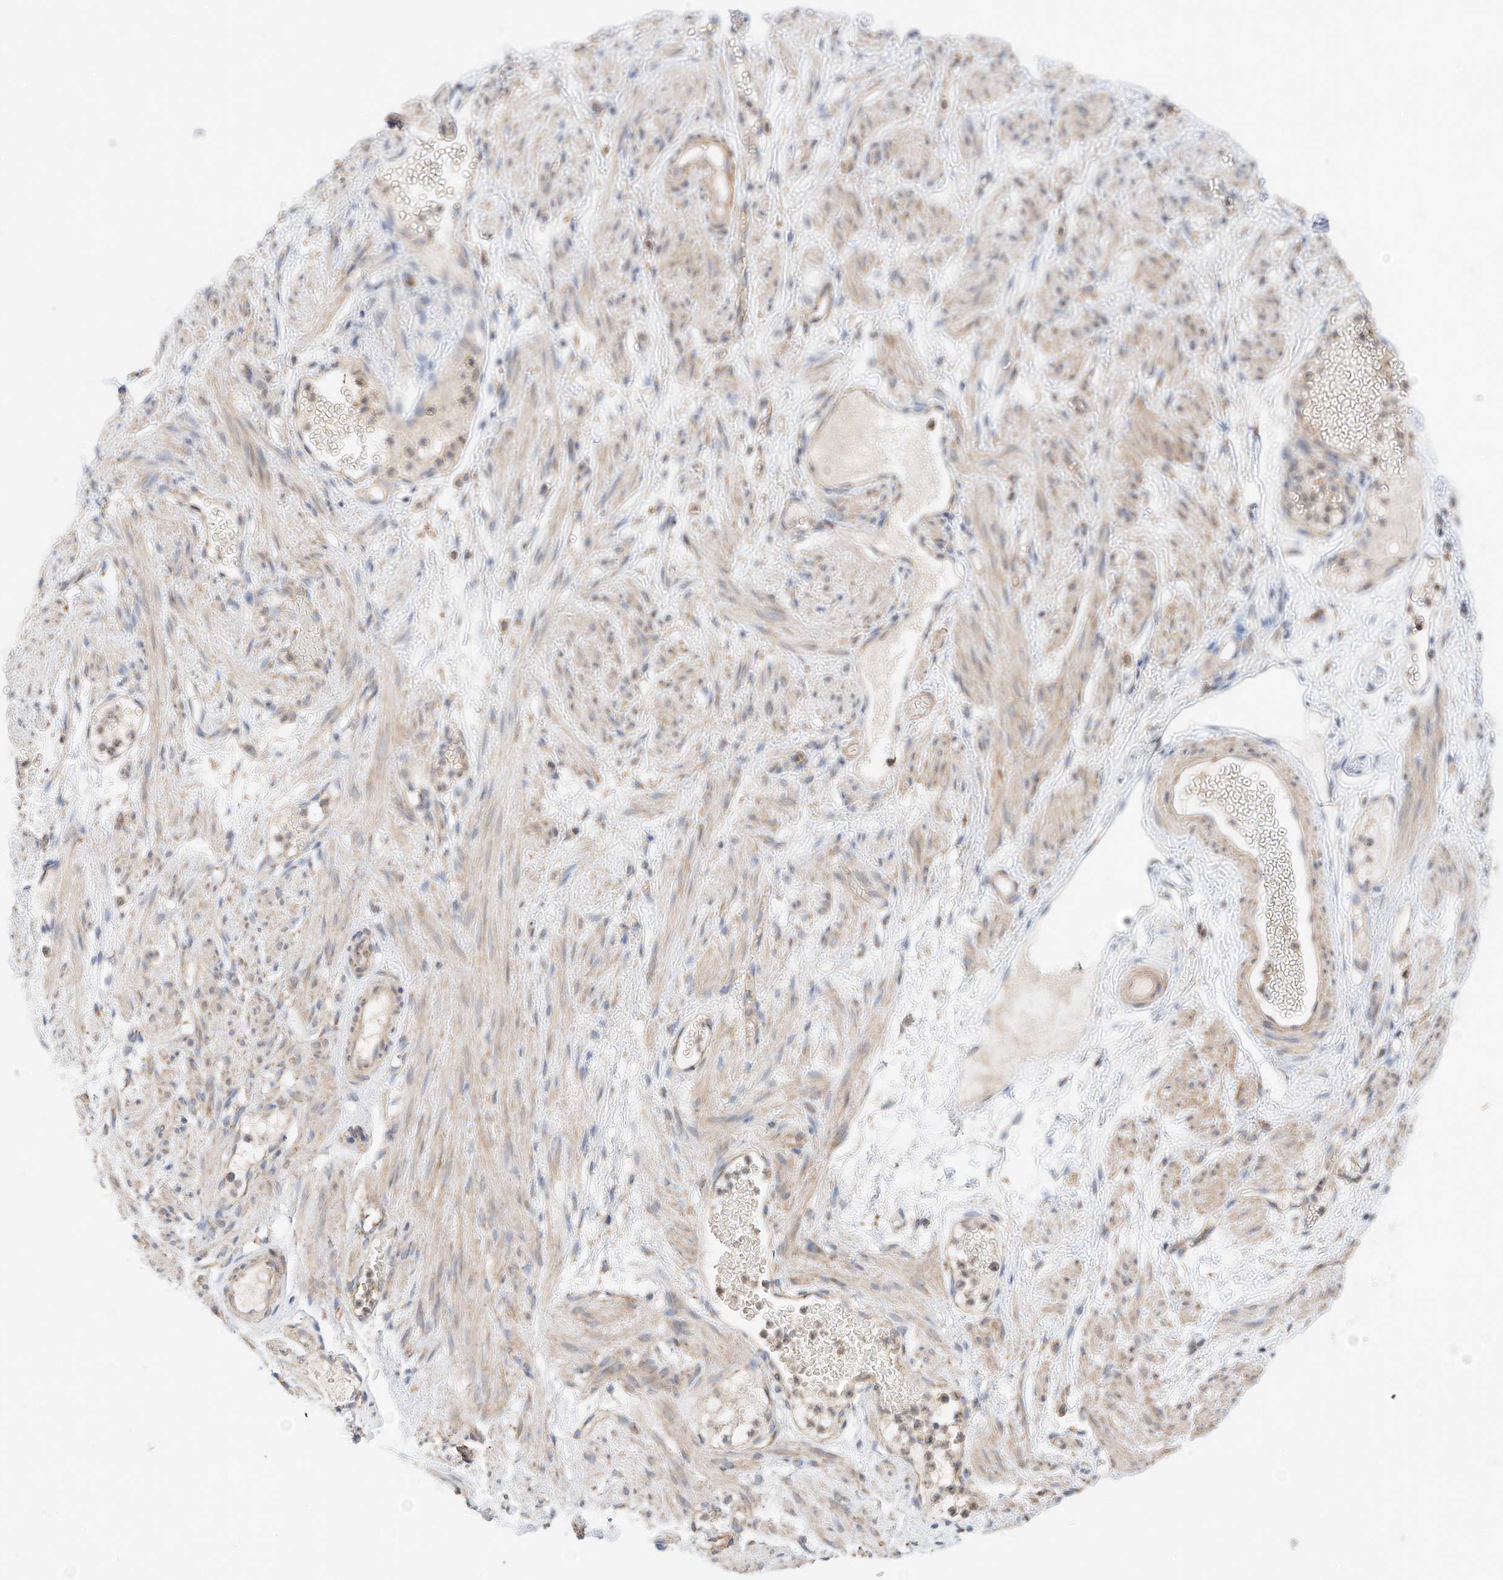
{"staining": {"intensity": "negative", "quantity": "none", "location": "none"}, "tissue": "adipose tissue", "cell_type": "Adipocytes", "image_type": "normal", "snomed": [{"axis": "morphology", "description": "Normal tissue, NOS"}, {"axis": "topography", "description": "Smooth muscle"}, {"axis": "topography", "description": "Peripheral nerve tissue"}], "caption": "A high-resolution histopathology image shows IHC staining of benign adipose tissue, which shows no significant staining in adipocytes.", "gene": "MOSPD1", "patient": {"sex": "female", "age": 39}}